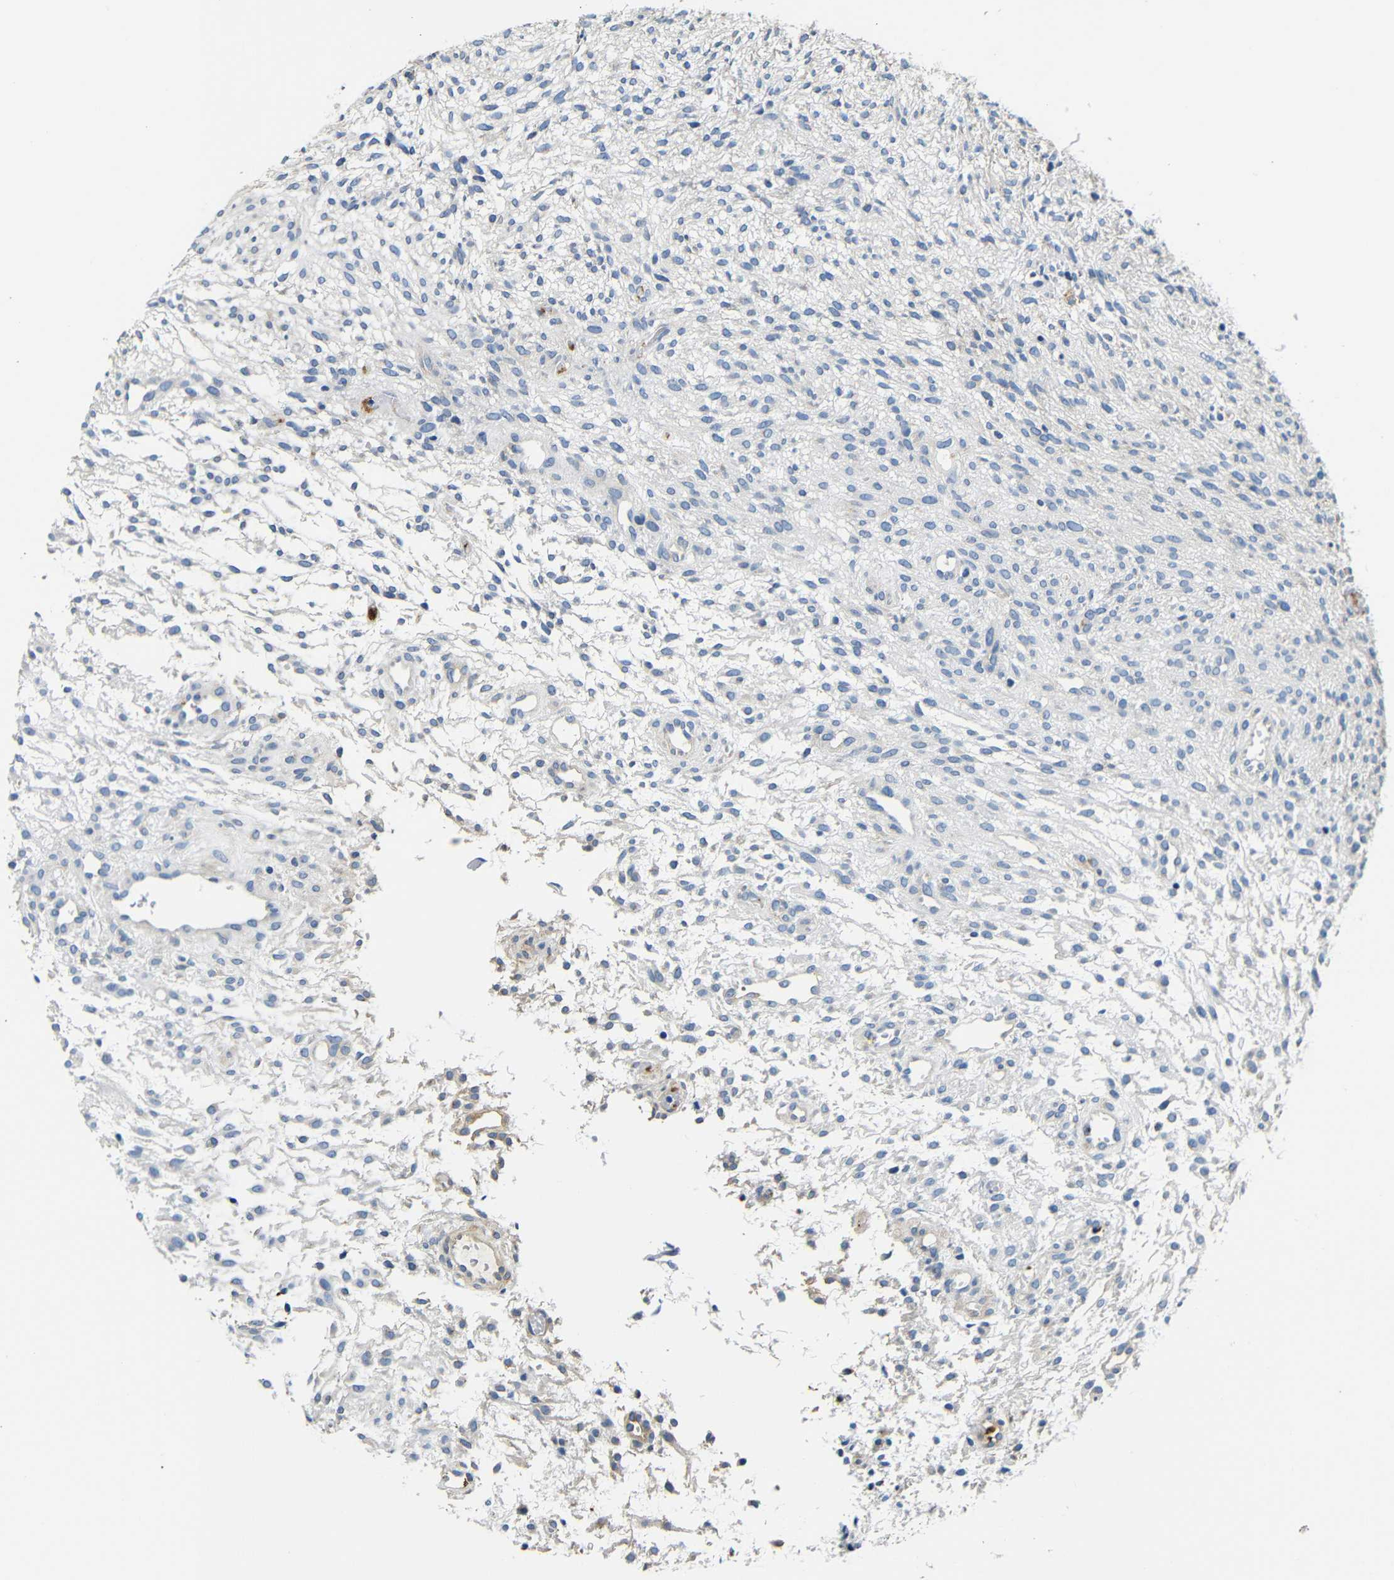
{"staining": {"intensity": "negative", "quantity": "none", "location": "none"}, "tissue": "ovary", "cell_type": "Ovarian stroma cells", "image_type": "normal", "snomed": [{"axis": "morphology", "description": "Normal tissue, NOS"}, {"axis": "morphology", "description": "Cyst, NOS"}, {"axis": "topography", "description": "Ovary"}], "caption": "Immunohistochemistry photomicrograph of normal ovary stained for a protein (brown), which reveals no expression in ovarian stroma cells.", "gene": "GP1BA", "patient": {"sex": "female", "age": 18}}